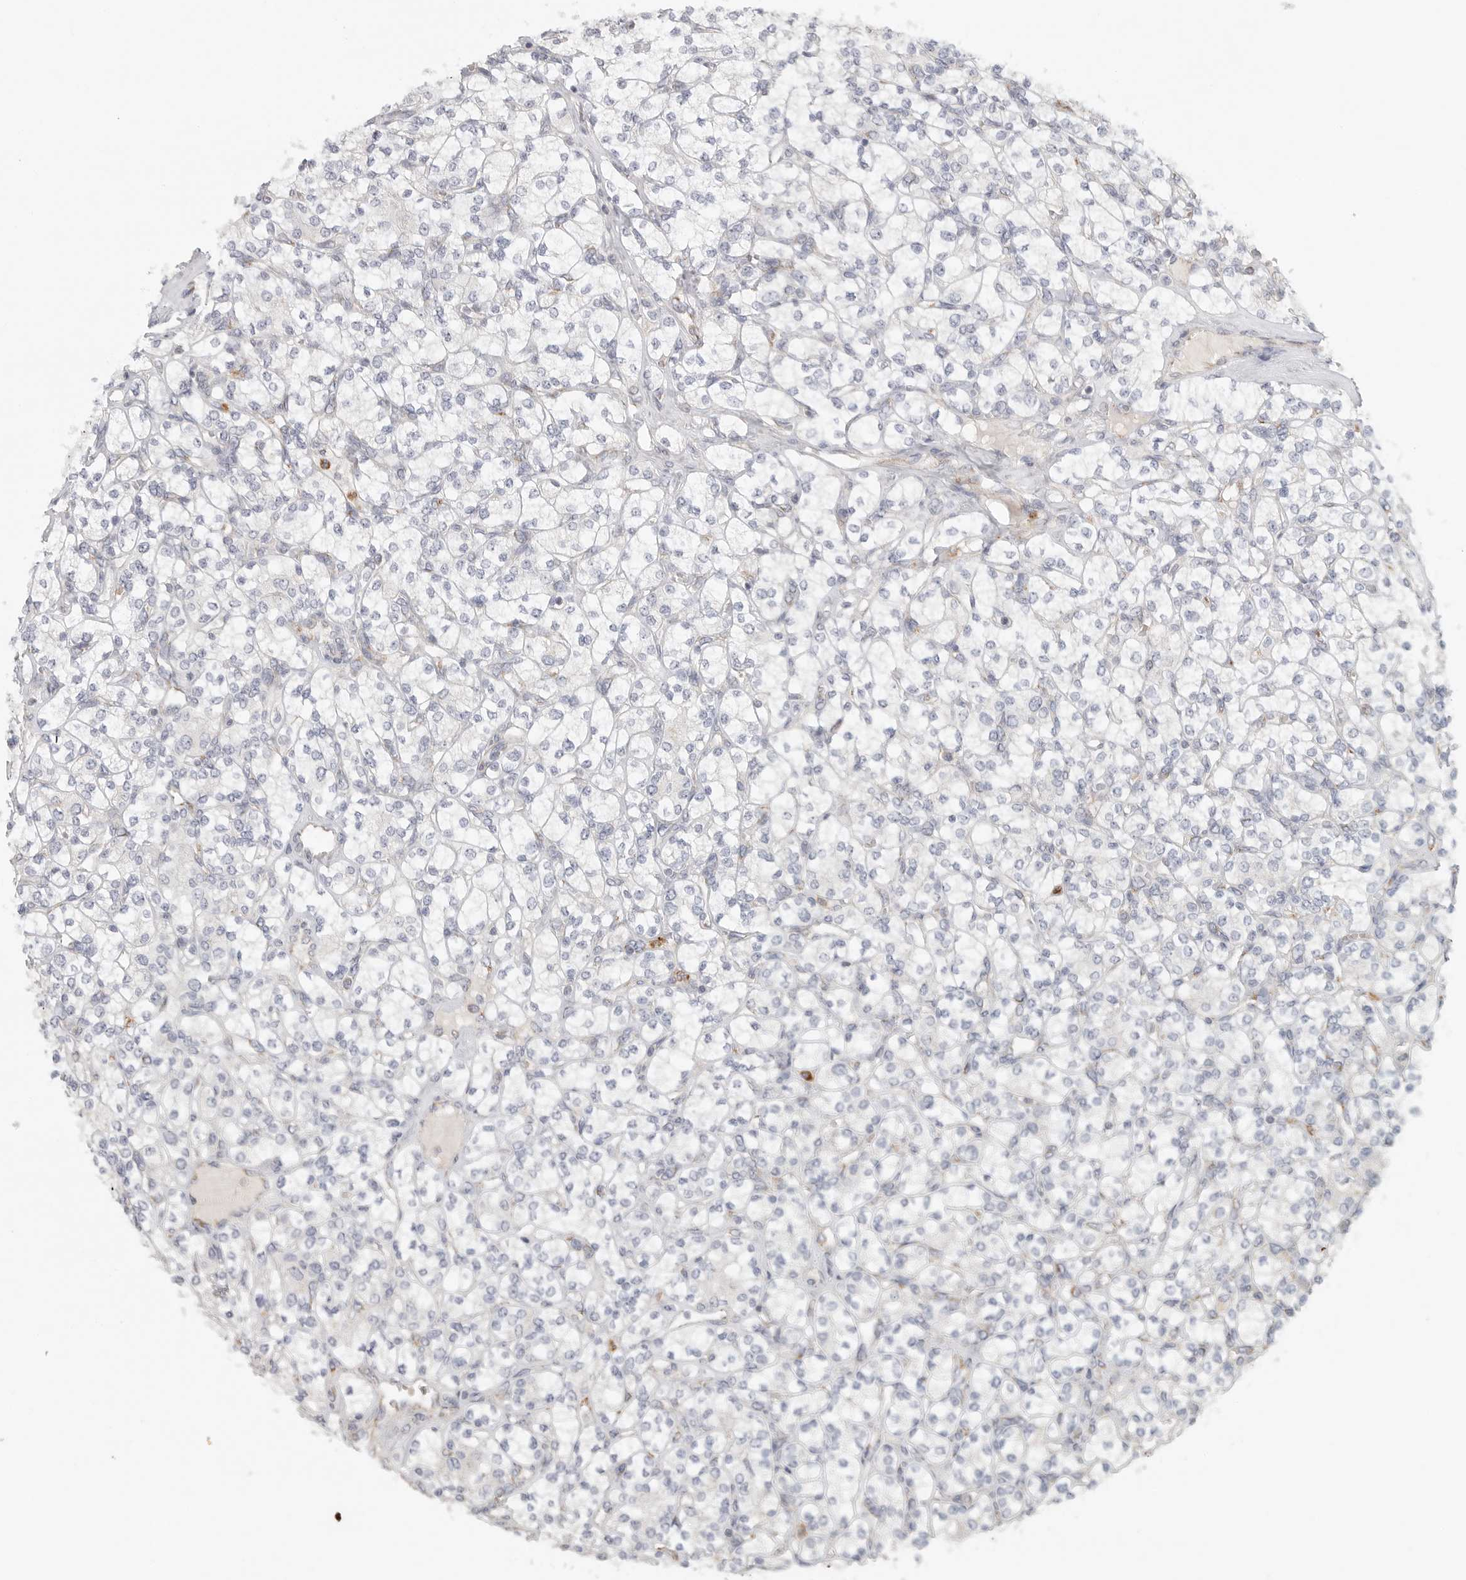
{"staining": {"intensity": "negative", "quantity": "none", "location": "none"}, "tissue": "renal cancer", "cell_type": "Tumor cells", "image_type": "cancer", "snomed": [{"axis": "morphology", "description": "Adenocarcinoma, NOS"}, {"axis": "topography", "description": "Kidney"}], "caption": "This is a image of immunohistochemistry staining of renal cancer (adenocarcinoma), which shows no positivity in tumor cells. The staining is performed using DAB (3,3'-diaminobenzidine) brown chromogen with nuclei counter-stained in using hematoxylin.", "gene": "SLC25A26", "patient": {"sex": "male", "age": 77}}